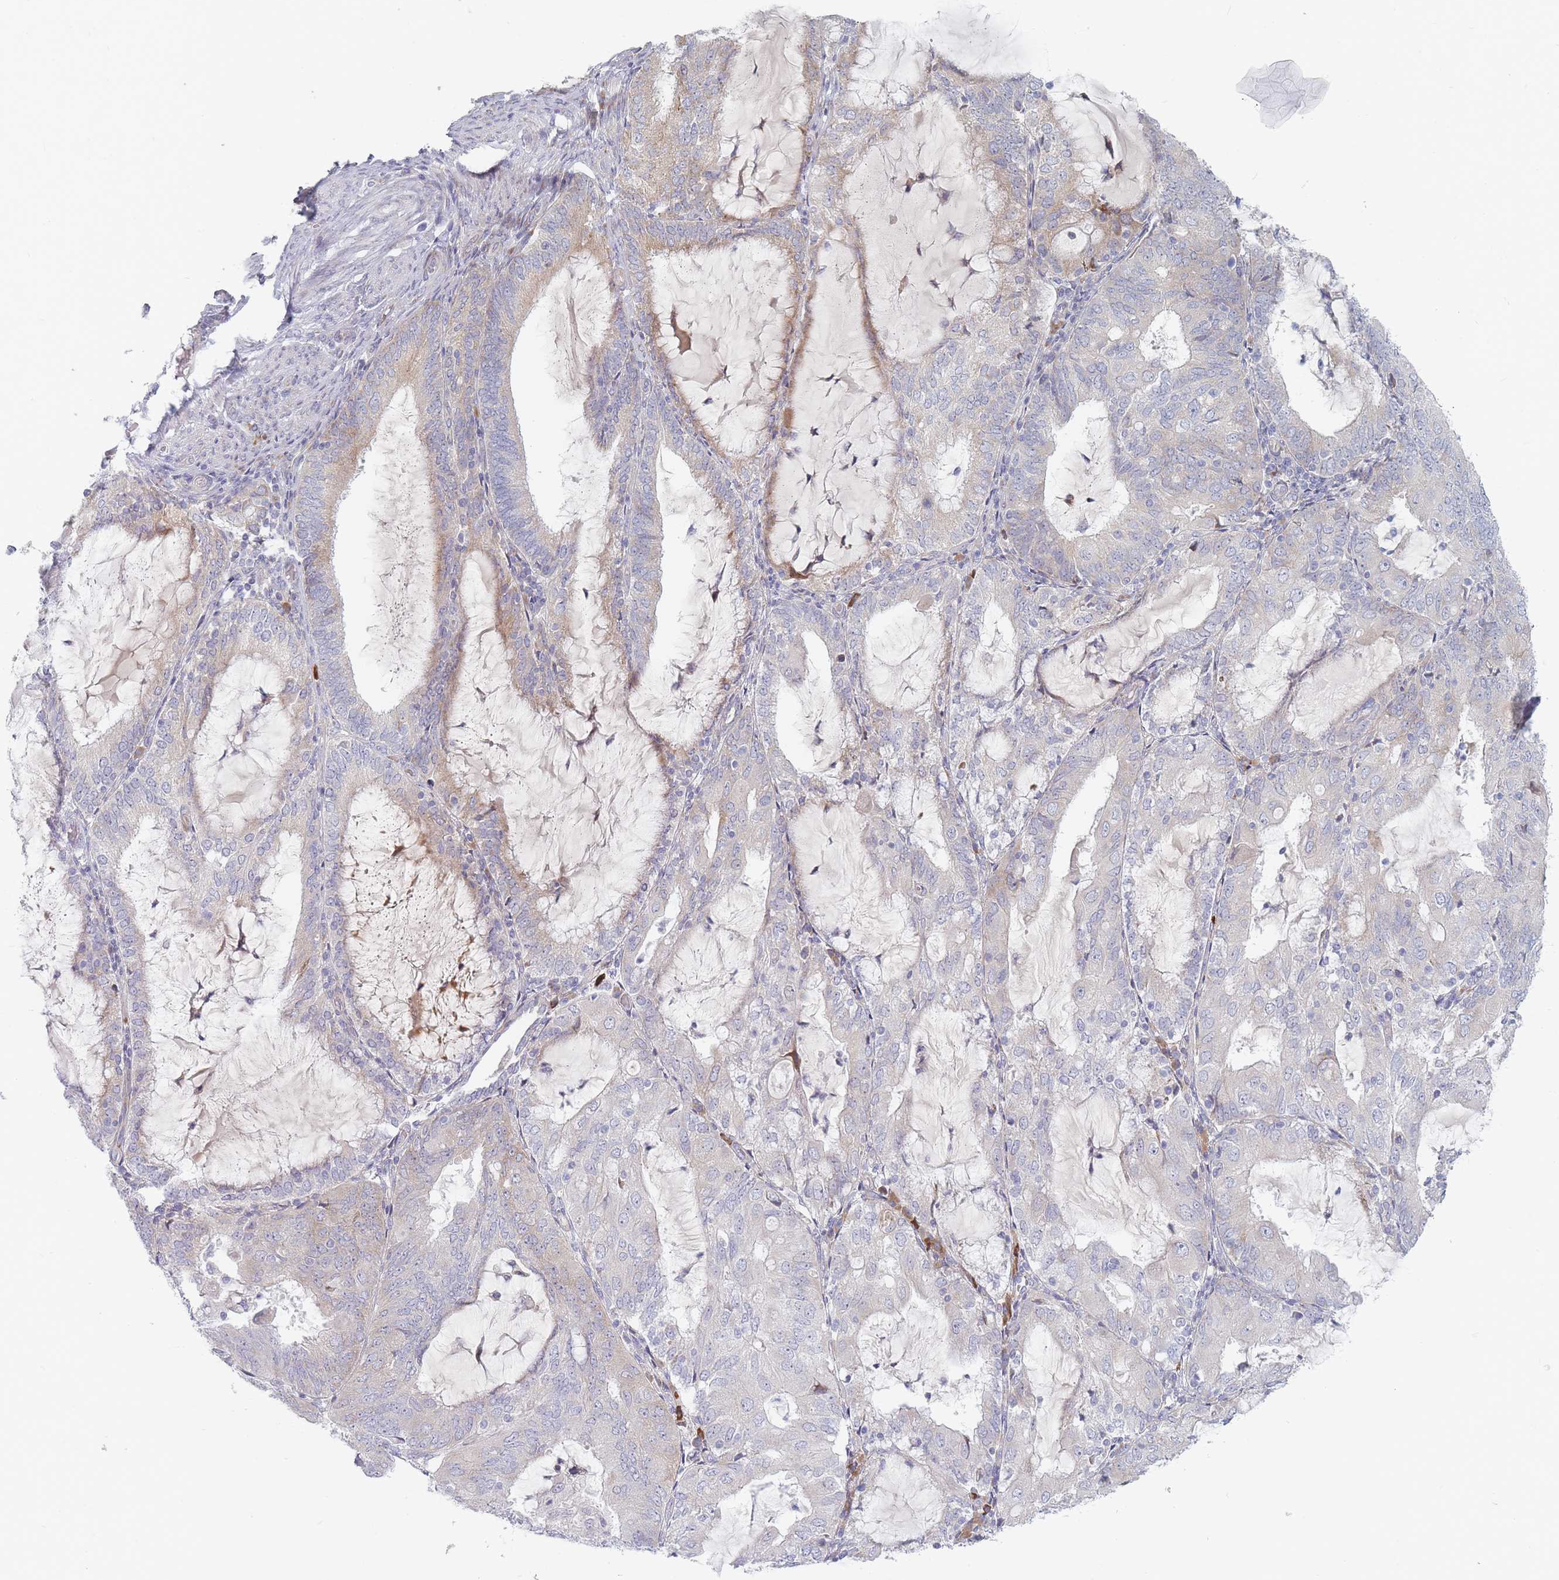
{"staining": {"intensity": "negative", "quantity": "none", "location": "none"}, "tissue": "endometrial cancer", "cell_type": "Tumor cells", "image_type": "cancer", "snomed": [{"axis": "morphology", "description": "Adenocarcinoma, NOS"}, {"axis": "topography", "description": "Endometrium"}], "caption": "IHC of endometrial adenocarcinoma reveals no positivity in tumor cells.", "gene": "SPATS1", "patient": {"sex": "female", "age": 81}}